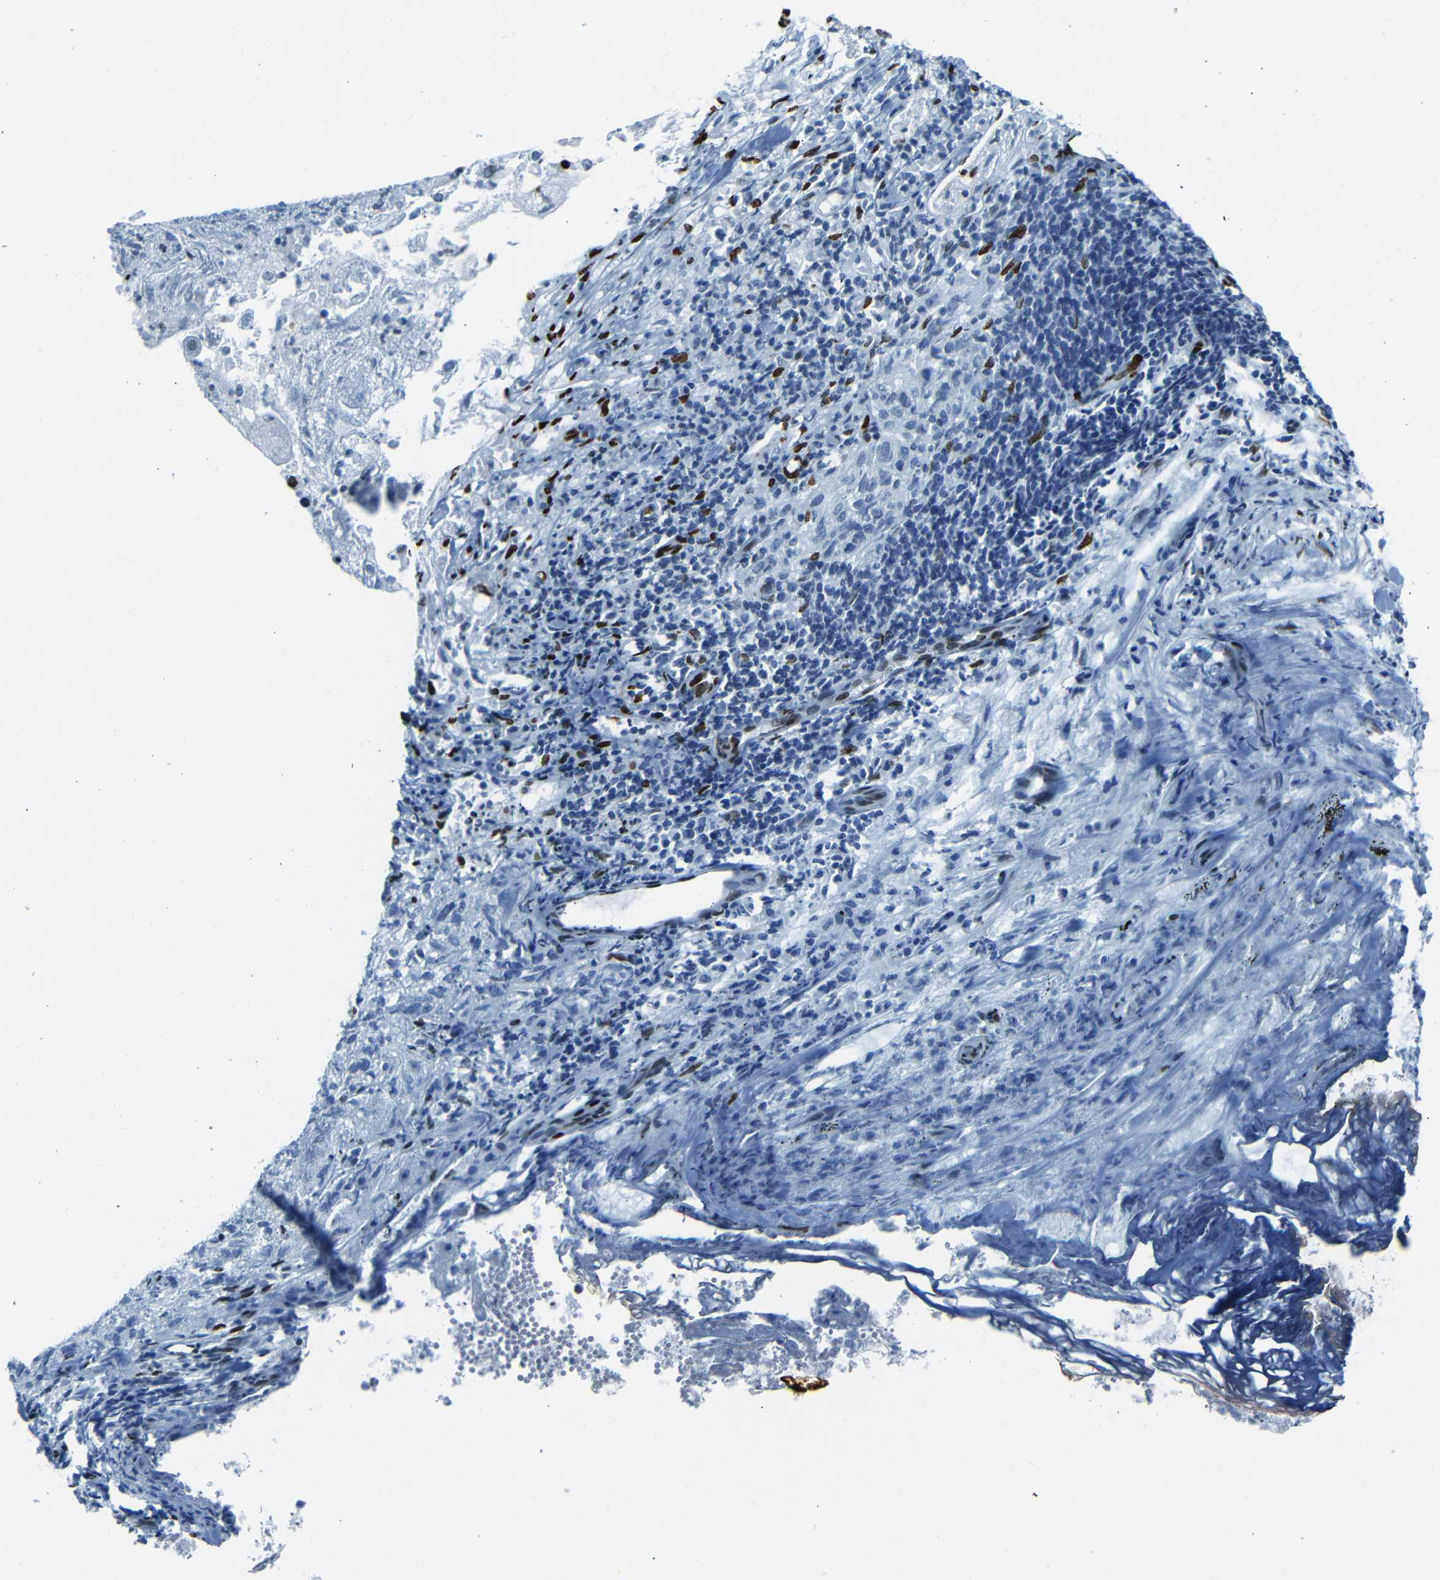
{"staining": {"intensity": "strong", "quantity": "25%-75%", "location": "nuclear"}, "tissue": "lung cancer", "cell_type": "Tumor cells", "image_type": "cancer", "snomed": [{"axis": "morphology", "description": "Inflammation, NOS"}, {"axis": "morphology", "description": "Squamous cell carcinoma, NOS"}, {"axis": "topography", "description": "Lymph node"}, {"axis": "topography", "description": "Soft tissue"}, {"axis": "topography", "description": "Lung"}], "caption": "Immunohistochemical staining of squamous cell carcinoma (lung) shows strong nuclear protein expression in approximately 25%-75% of tumor cells. The staining was performed using DAB (3,3'-diaminobenzidine), with brown indicating positive protein expression. Nuclei are stained blue with hematoxylin.", "gene": "NPIPB15", "patient": {"sex": "male", "age": 66}}